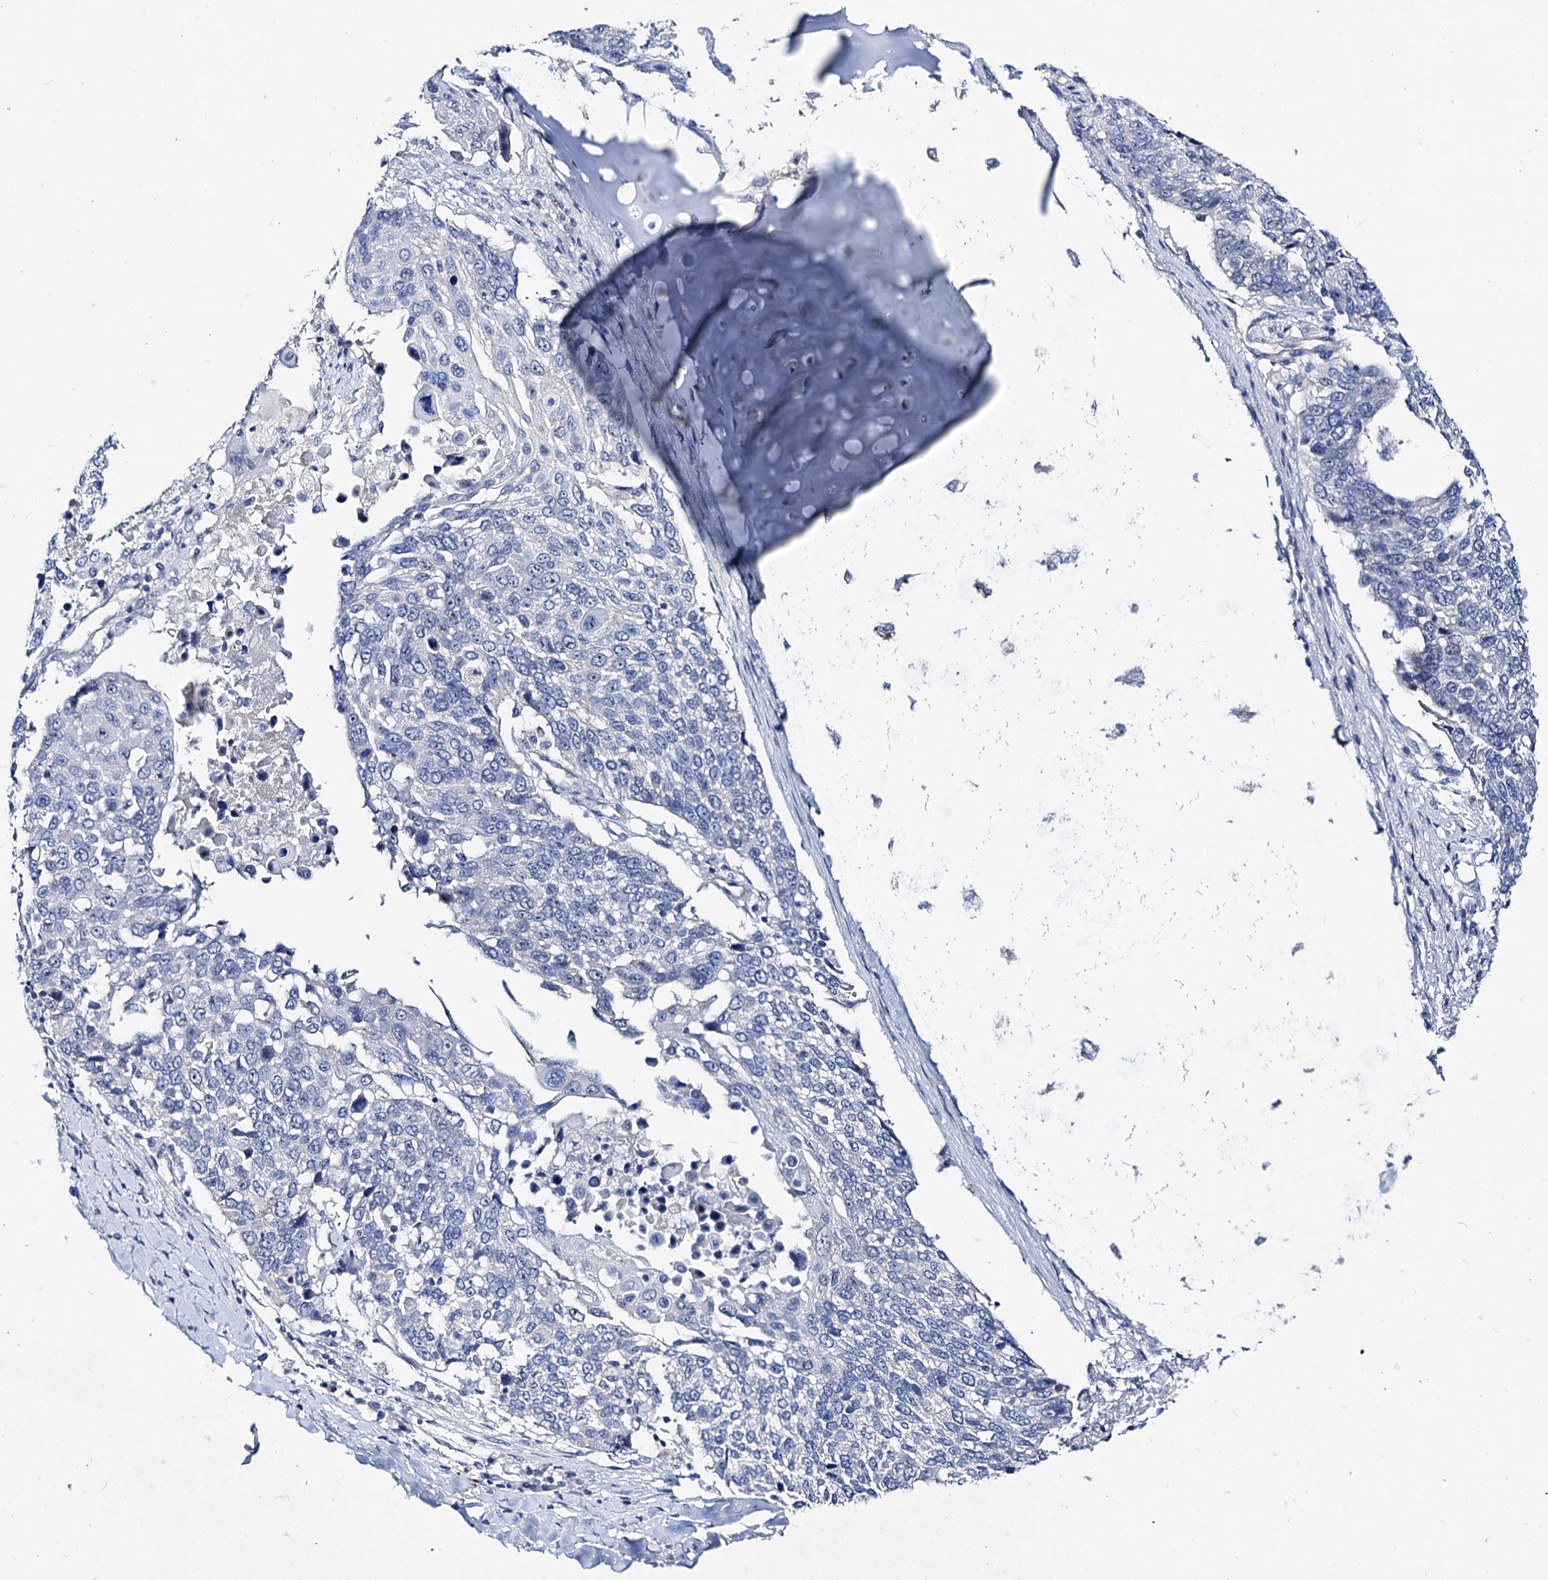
{"staining": {"intensity": "negative", "quantity": "none", "location": "none"}, "tissue": "lung cancer", "cell_type": "Tumor cells", "image_type": "cancer", "snomed": [{"axis": "morphology", "description": "Squamous cell carcinoma, NOS"}, {"axis": "topography", "description": "Lung"}], "caption": "Lung cancer was stained to show a protein in brown. There is no significant positivity in tumor cells.", "gene": "SHROOM1", "patient": {"sex": "male", "age": 66}}